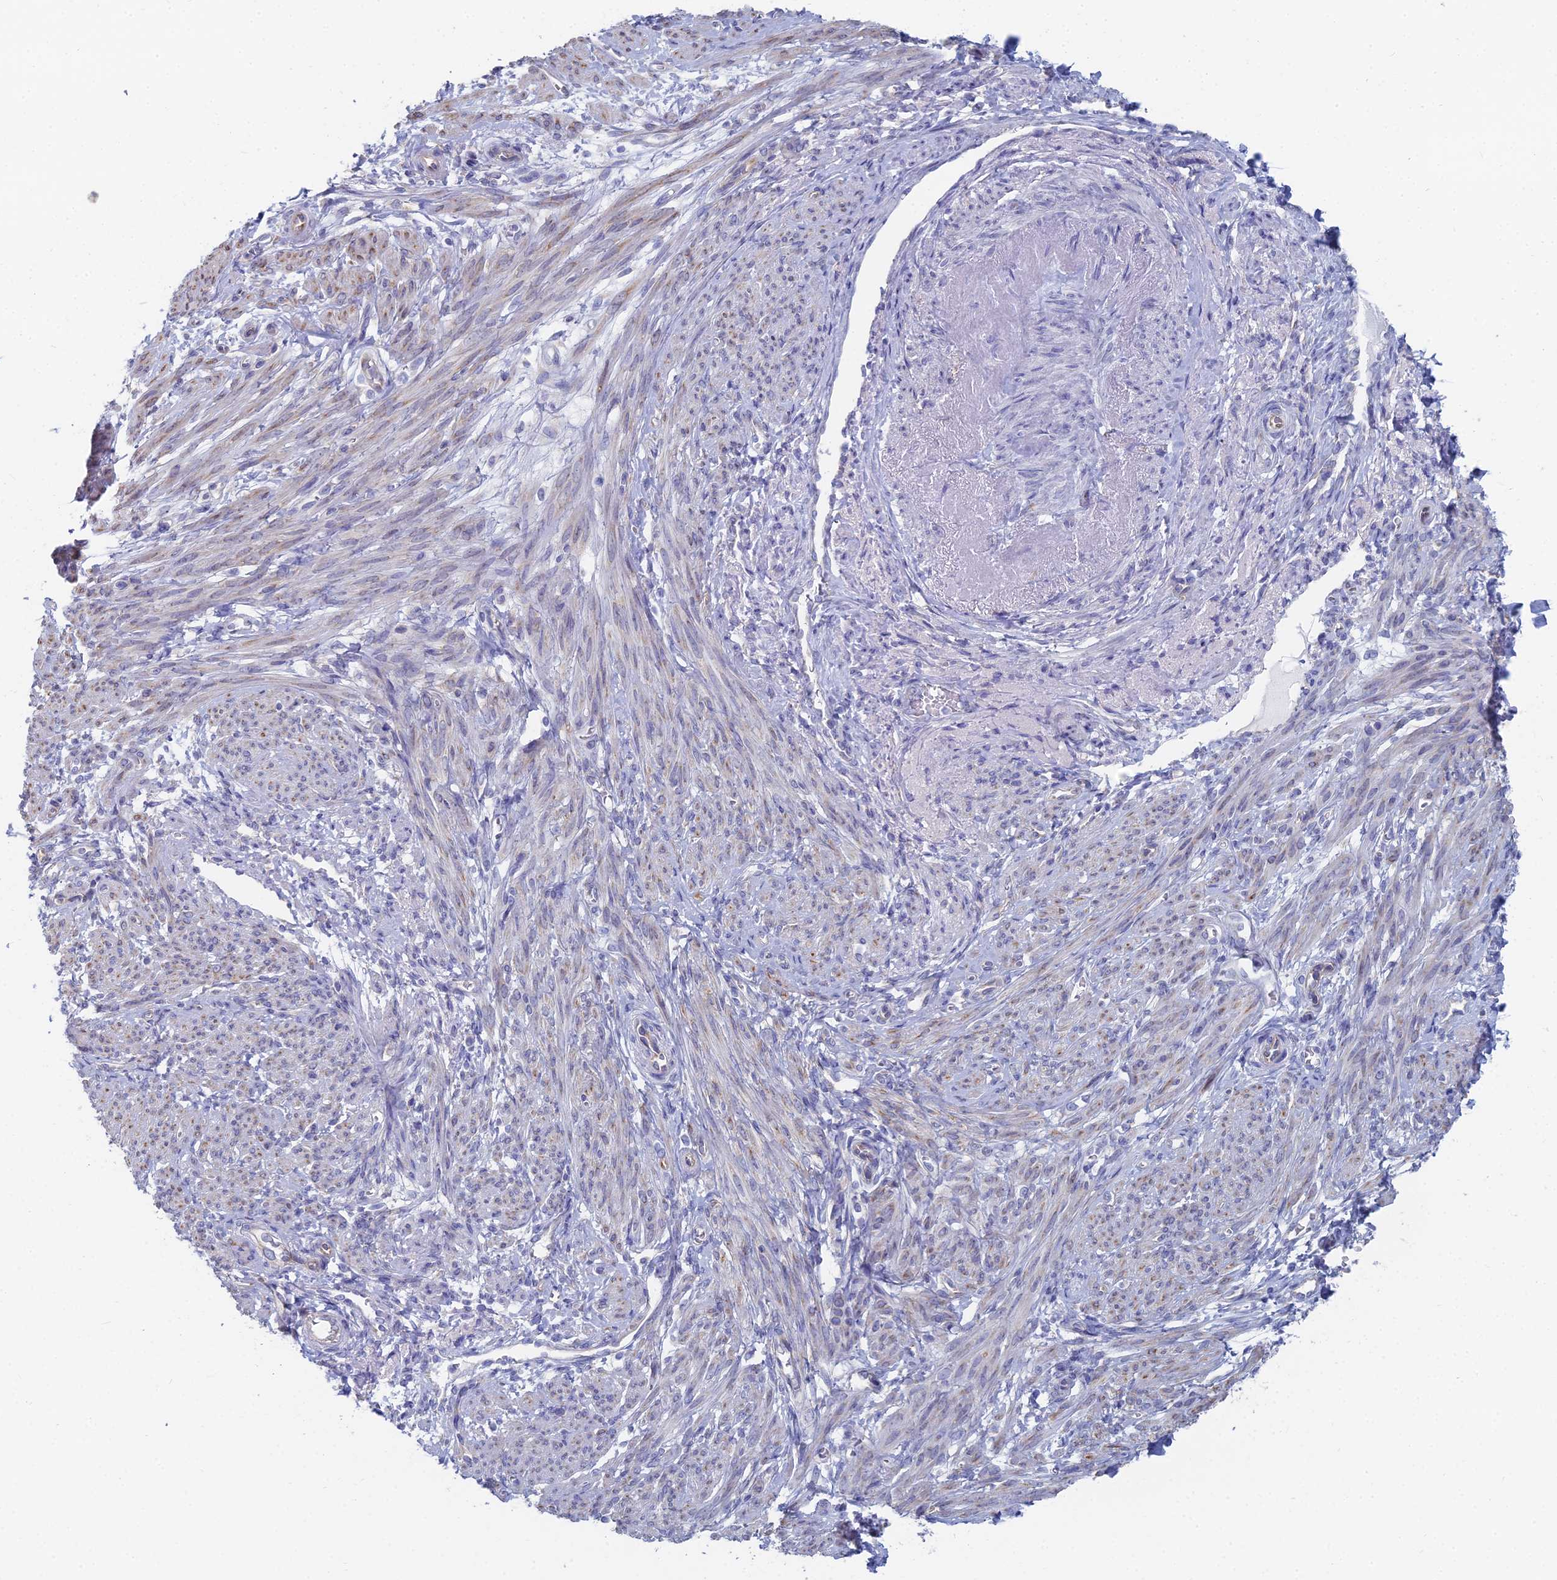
{"staining": {"intensity": "moderate", "quantity": "<25%", "location": "cytoplasmic/membranous"}, "tissue": "smooth muscle", "cell_type": "Smooth muscle cells", "image_type": "normal", "snomed": [{"axis": "morphology", "description": "Normal tissue, NOS"}, {"axis": "topography", "description": "Smooth muscle"}], "caption": "Protein analysis of unremarkable smooth muscle exhibits moderate cytoplasmic/membranous staining in about <25% of smooth muscle cells.", "gene": "TNNT3", "patient": {"sex": "female", "age": 39}}